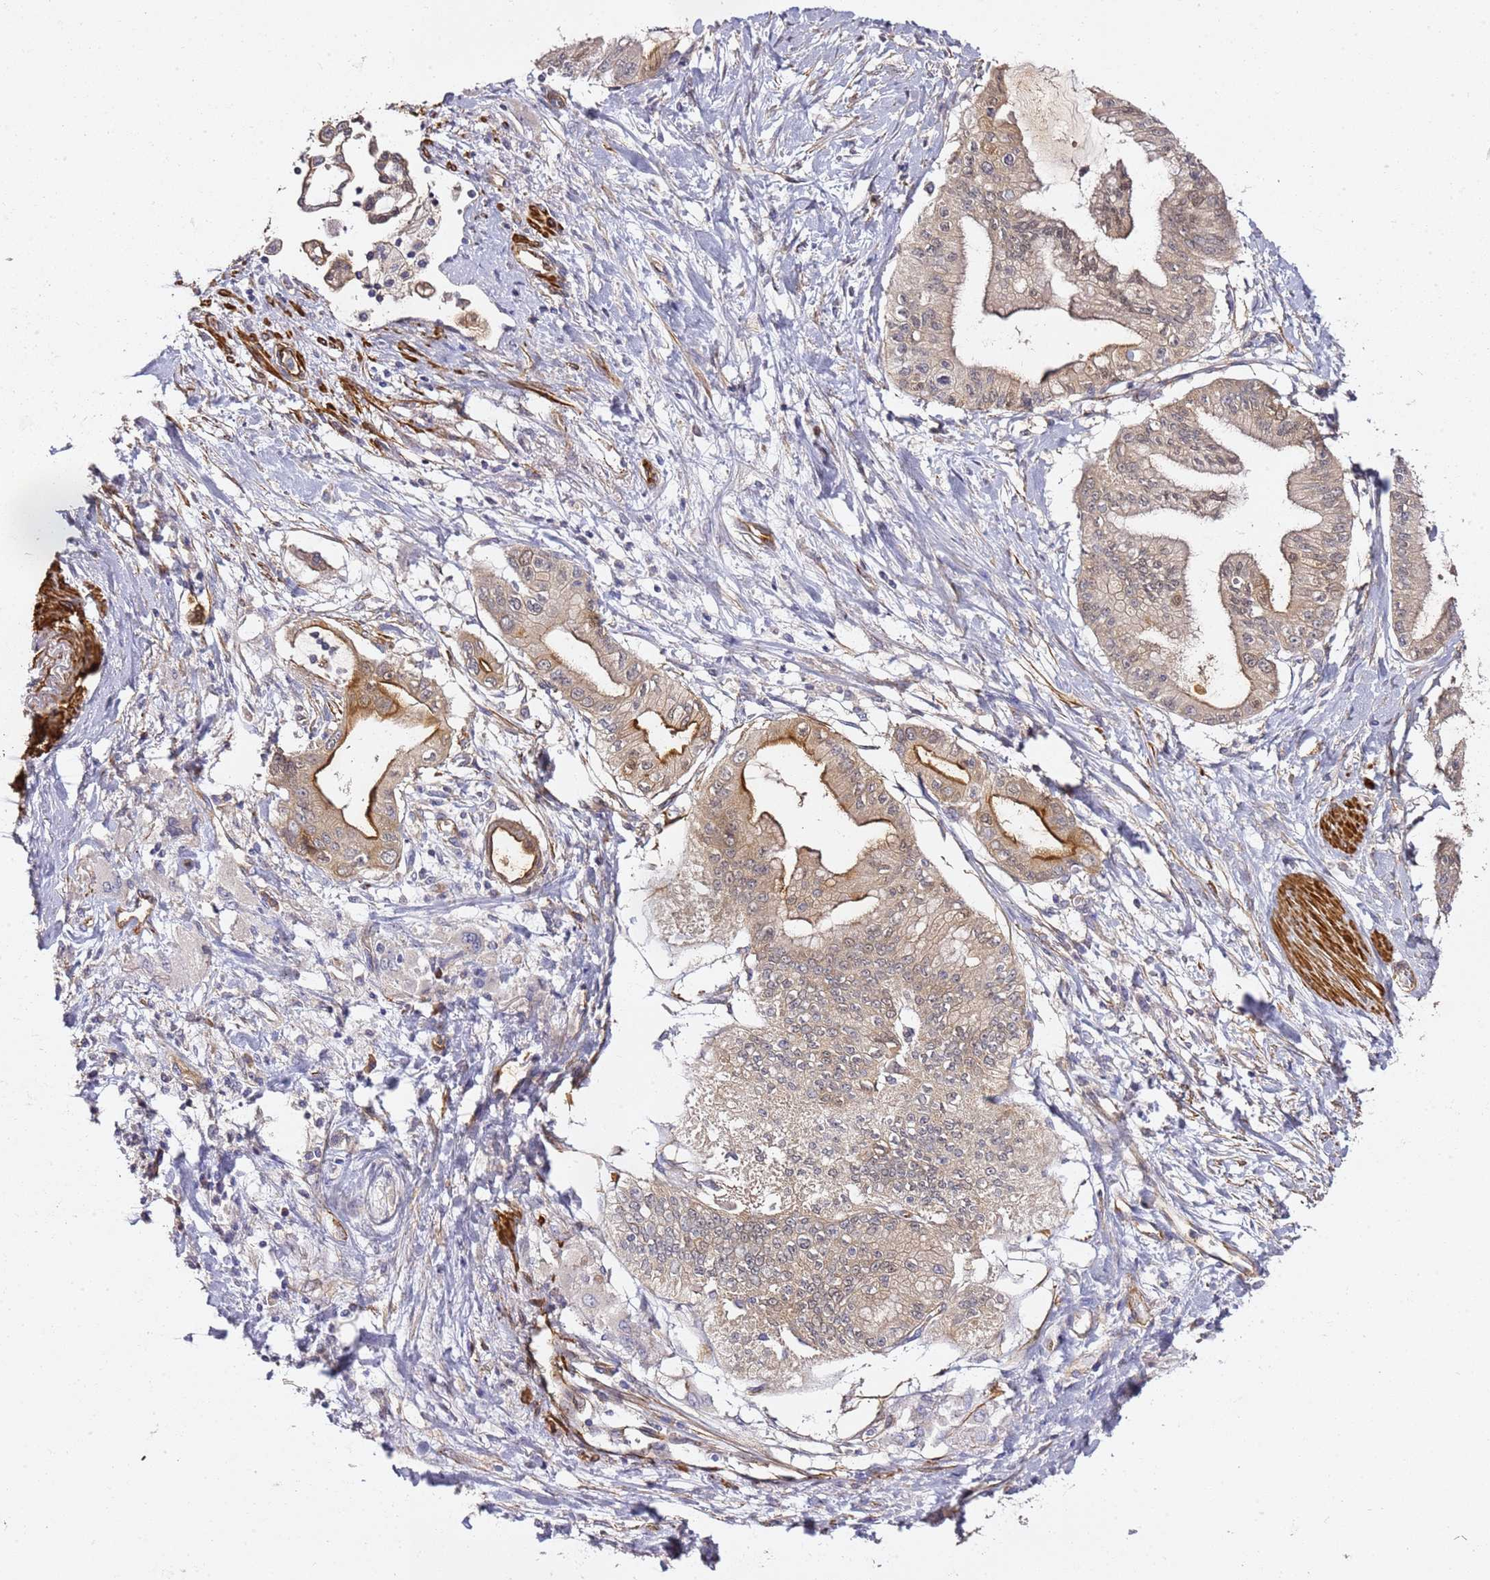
{"staining": {"intensity": "strong", "quantity": "25%-75%", "location": "cytoplasmic/membranous,nuclear"}, "tissue": "pancreatic cancer", "cell_type": "Tumor cells", "image_type": "cancer", "snomed": [{"axis": "morphology", "description": "Adenocarcinoma, NOS"}, {"axis": "topography", "description": "Pancreas"}], "caption": "Human pancreatic adenocarcinoma stained for a protein (brown) demonstrates strong cytoplasmic/membranous and nuclear positive staining in about 25%-75% of tumor cells.", "gene": "EPS8L1", "patient": {"sex": "male", "age": 46}}